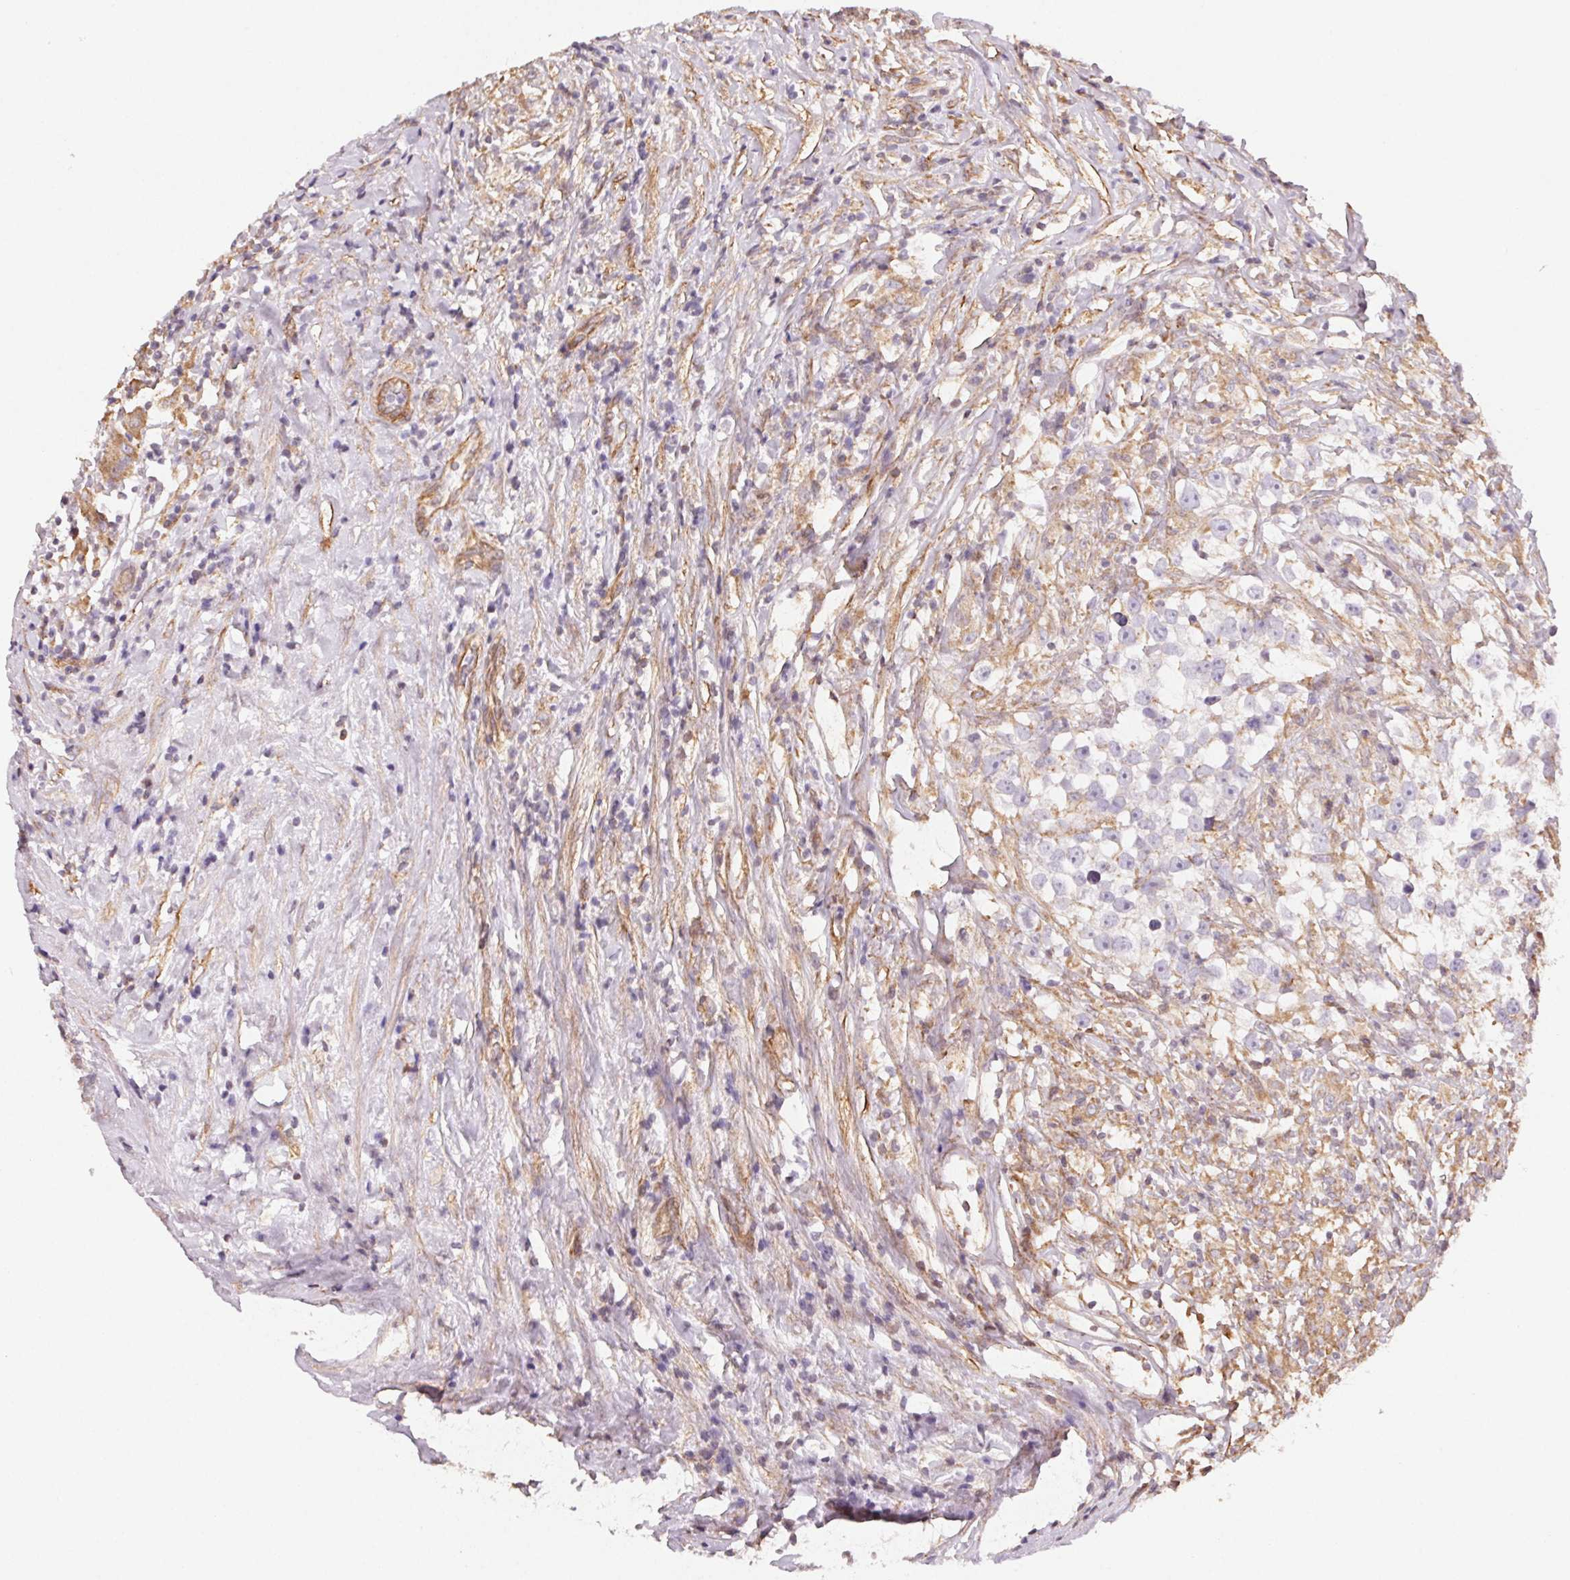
{"staining": {"intensity": "negative", "quantity": "none", "location": "none"}, "tissue": "testis cancer", "cell_type": "Tumor cells", "image_type": "cancer", "snomed": [{"axis": "morphology", "description": "Seminoma, NOS"}, {"axis": "topography", "description": "Testis"}], "caption": "A high-resolution micrograph shows IHC staining of testis cancer, which displays no significant staining in tumor cells.", "gene": "PLA2G4F", "patient": {"sex": "male", "age": 46}}